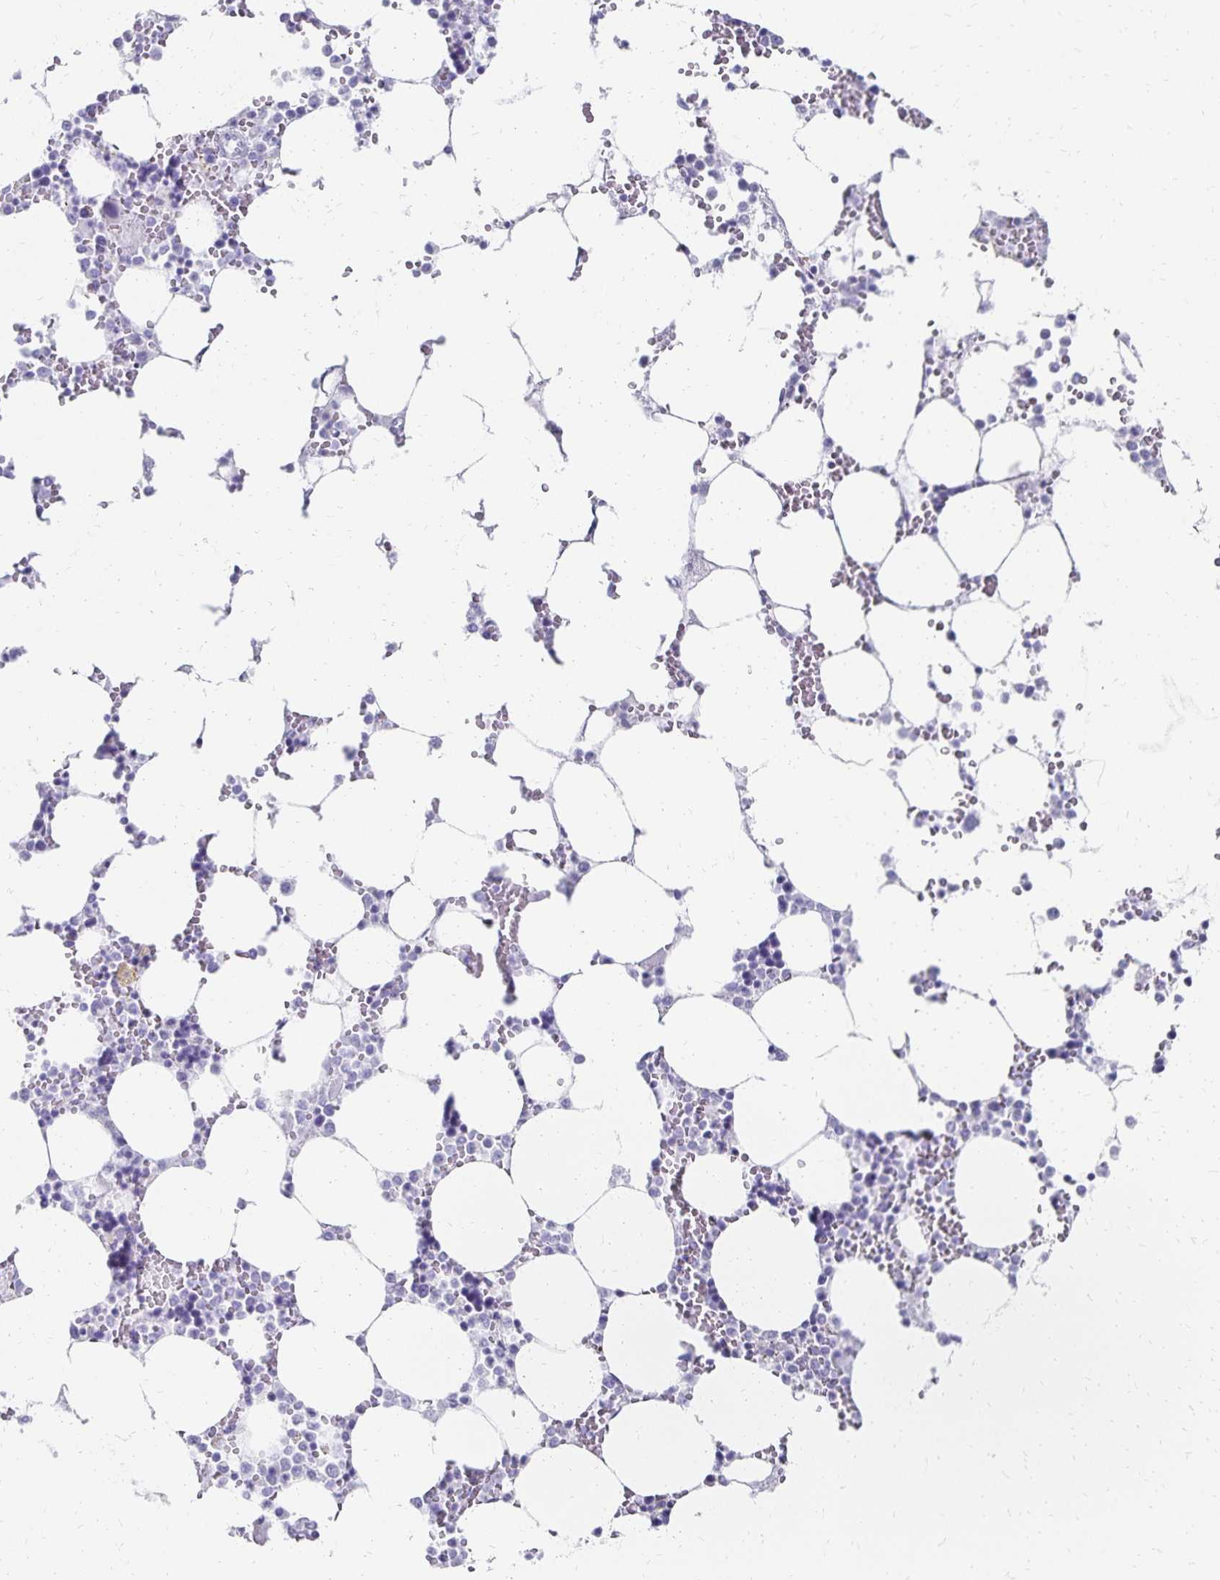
{"staining": {"intensity": "negative", "quantity": "none", "location": "none"}, "tissue": "bone marrow", "cell_type": "Hematopoietic cells", "image_type": "normal", "snomed": [{"axis": "morphology", "description": "Normal tissue, NOS"}, {"axis": "topography", "description": "Bone marrow"}], "caption": "A high-resolution photomicrograph shows IHC staining of normal bone marrow, which exhibits no significant positivity in hematopoietic cells.", "gene": "GIP", "patient": {"sex": "male", "age": 64}}